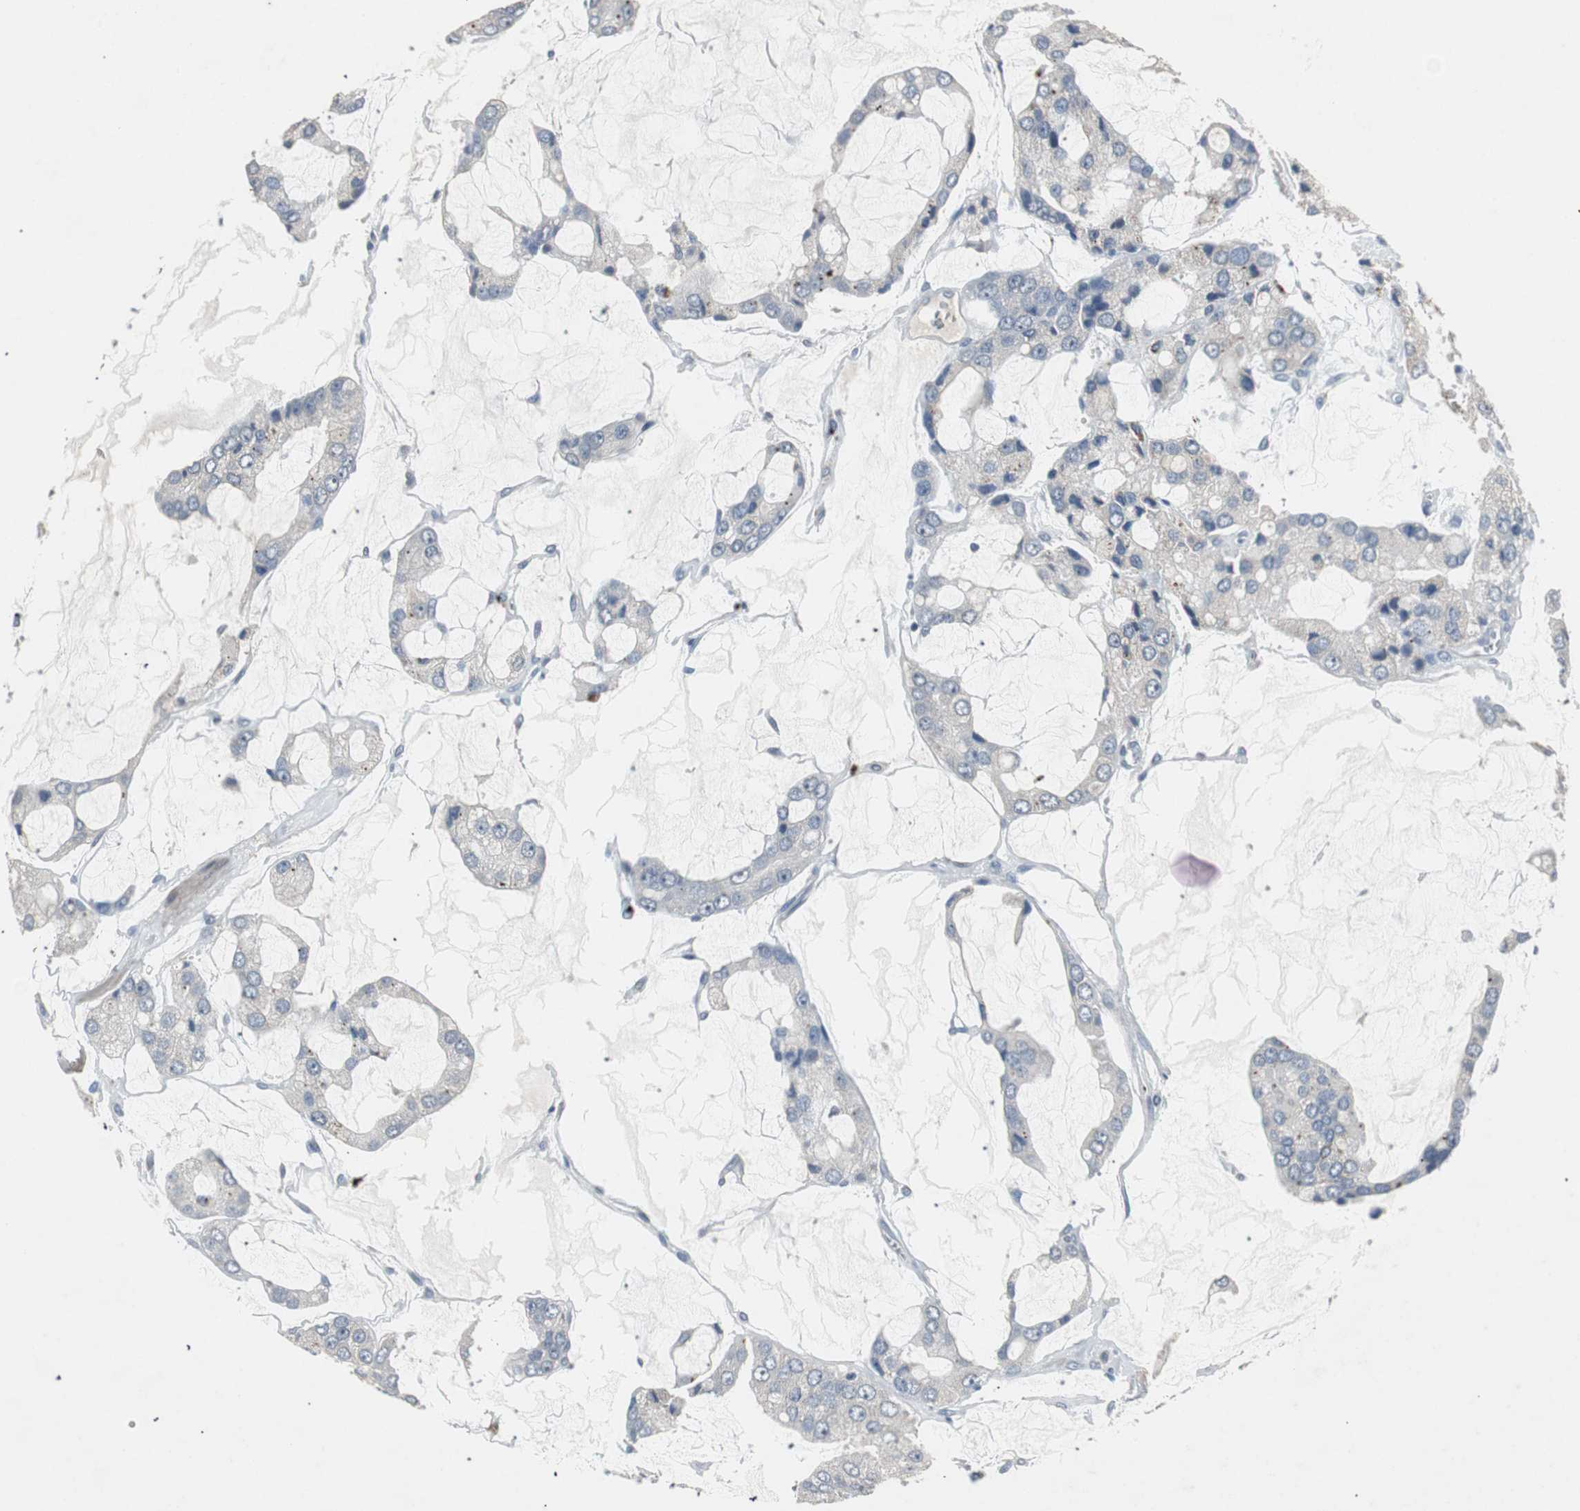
{"staining": {"intensity": "weak", "quantity": "<25%", "location": "cytoplasmic/membranous"}, "tissue": "prostate cancer", "cell_type": "Tumor cells", "image_type": "cancer", "snomed": [{"axis": "morphology", "description": "Adenocarcinoma, High grade"}, {"axis": "topography", "description": "Prostate"}], "caption": "Tumor cells are negative for brown protein staining in high-grade adenocarcinoma (prostate). (Immunohistochemistry (ihc), brightfield microscopy, high magnification).", "gene": "PCYT1B", "patient": {"sex": "male", "age": 67}}